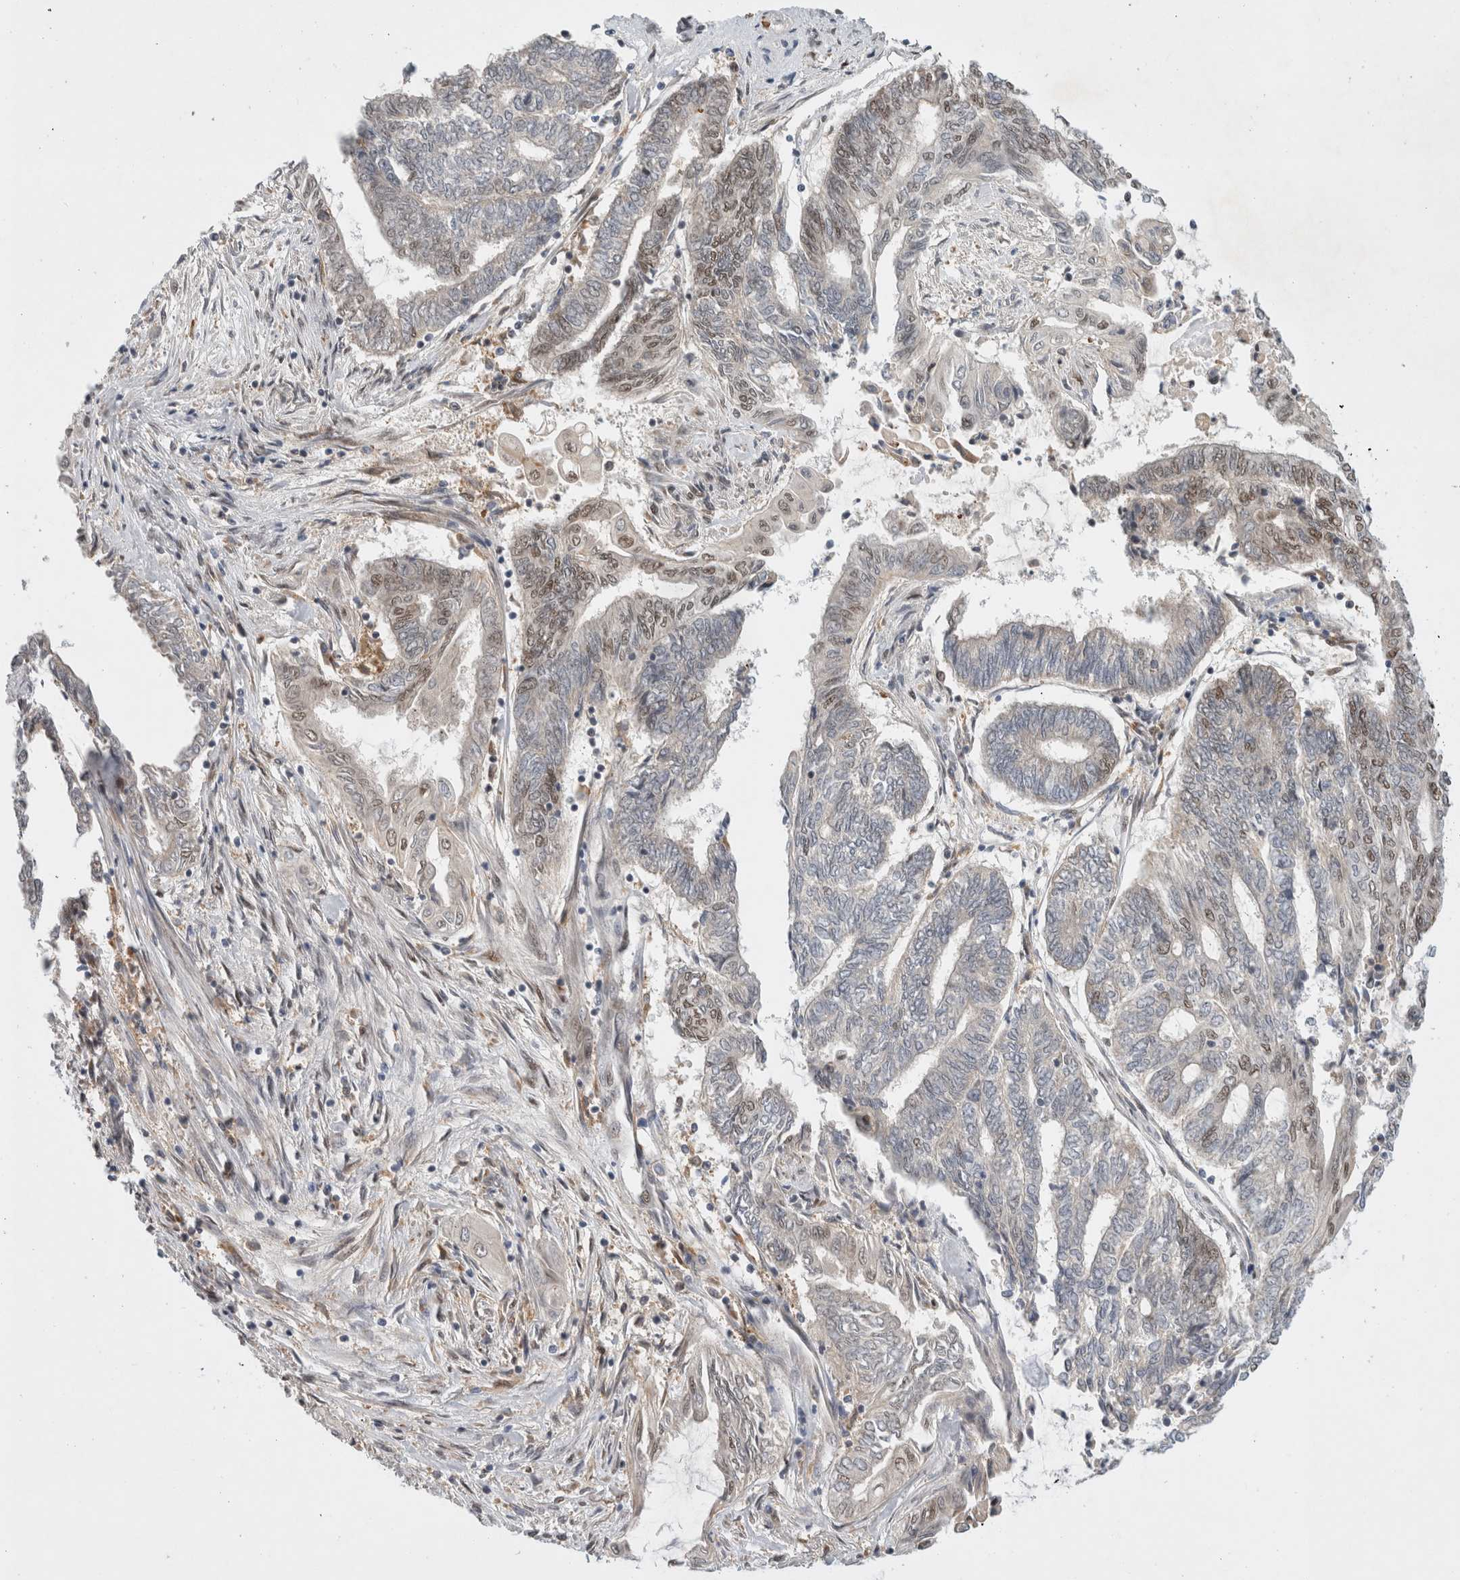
{"staining": {"intensity": "weak", "quantity": "<25%", "location": "nuclear"}, "tissue": "endometrial cancer", "cell_type": "Tumor cells", "image_type": "cancer", "snomed": [{"axis": "morphology", "description": "Adenocarcinoma, NOS"}, {"axis": "topography", "description": "Uterus"}, {"axis": "topography", "description": "Endometrium"}], "caption": "A high-resolution histopathology image shows immunohistochemistry staining of adenocarcinoma (endometrial), which exhibits no significant expression in tumor cells.", "gene": "NCAPG2", "patient": {"sex": "female", "age": 70}}